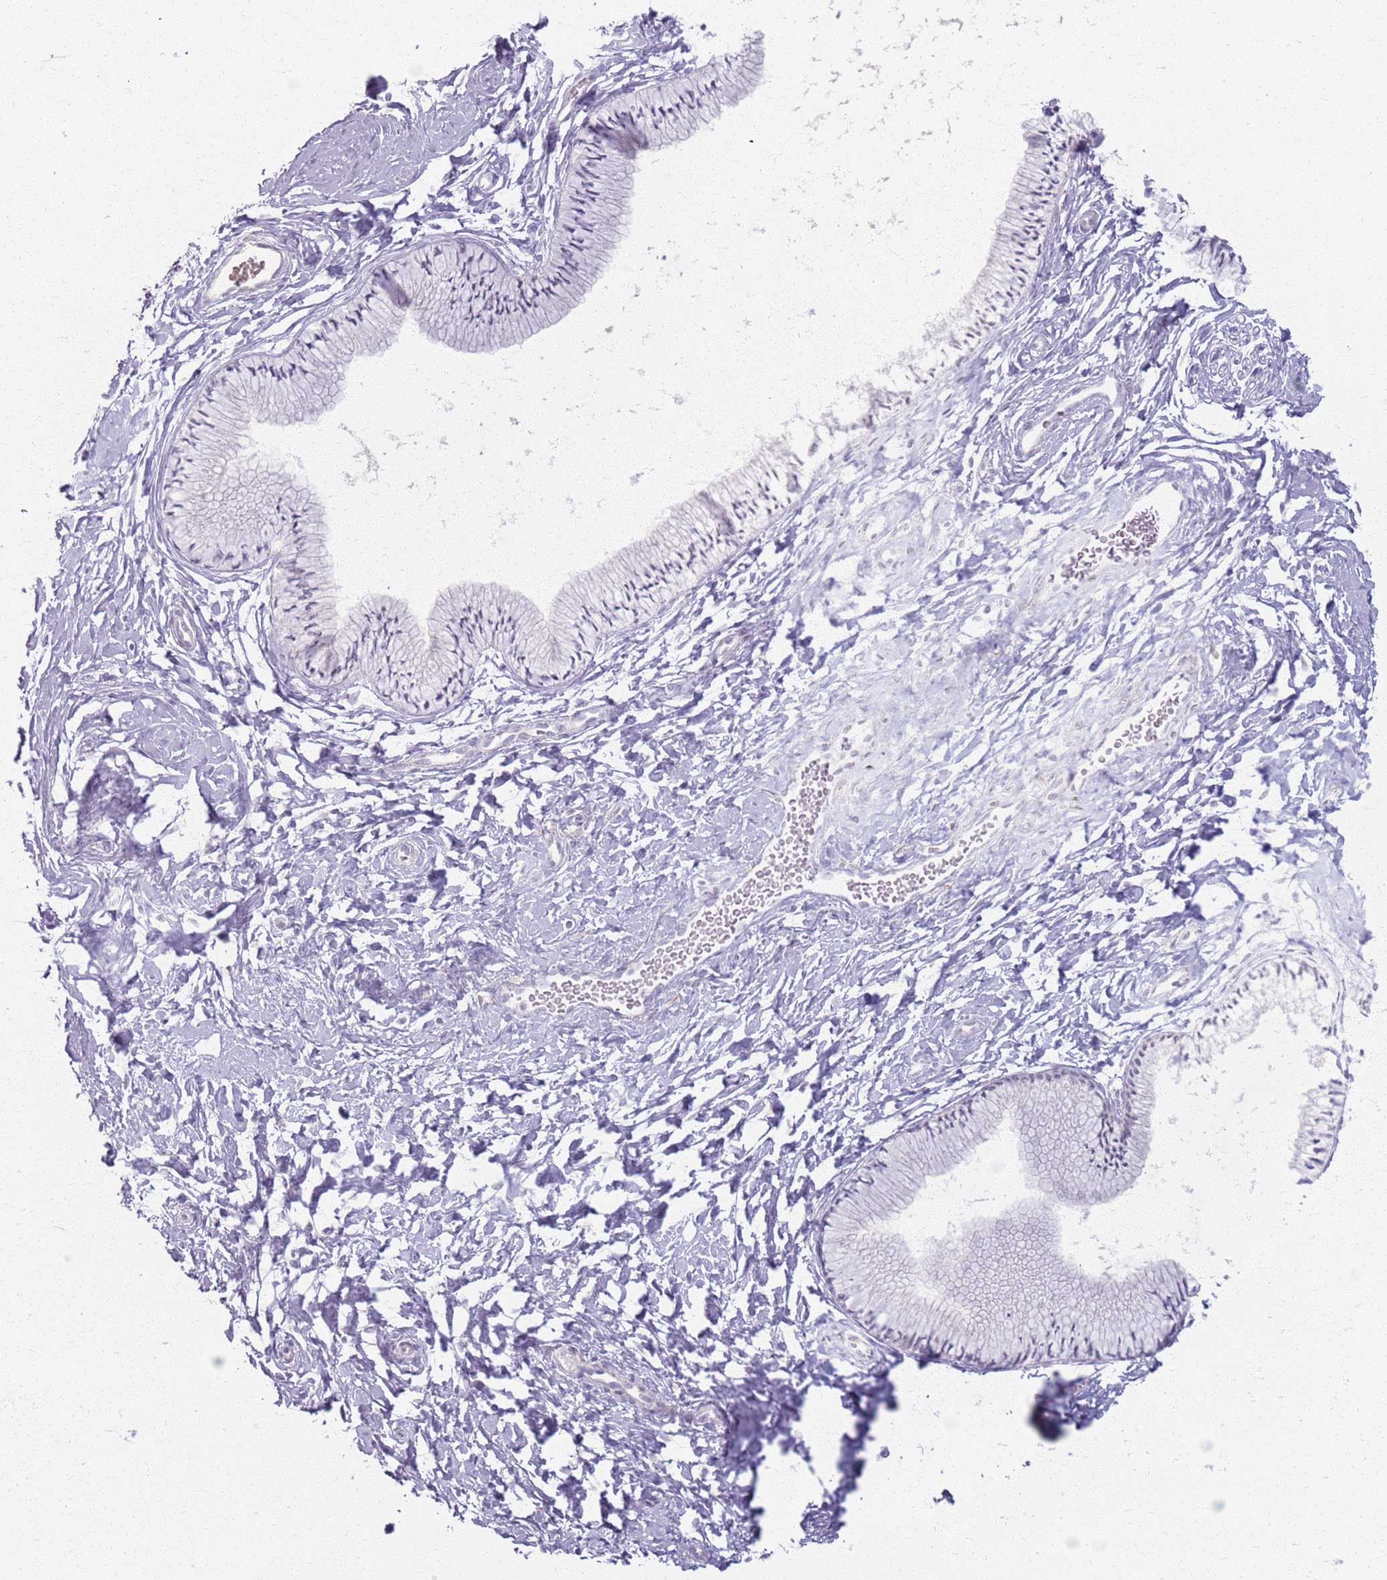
{"staining": {"intensity": "negative", "quantity": "none", "location": "none"}, "tissue": "cervix", "cell_type": "Glandular cells", "image_type": "normal", "snomed": [{"axis": "morphology", "description": "Normal tissue, NOS"}, {"axis": "topography", "description": "Cervix"}], "caption": "DAB immunohistochemical staining of benign cervix reveals no significant staining in glandular cells.", "gene": "CRIPT", "patient": {"sex": "female", "age": 33}}